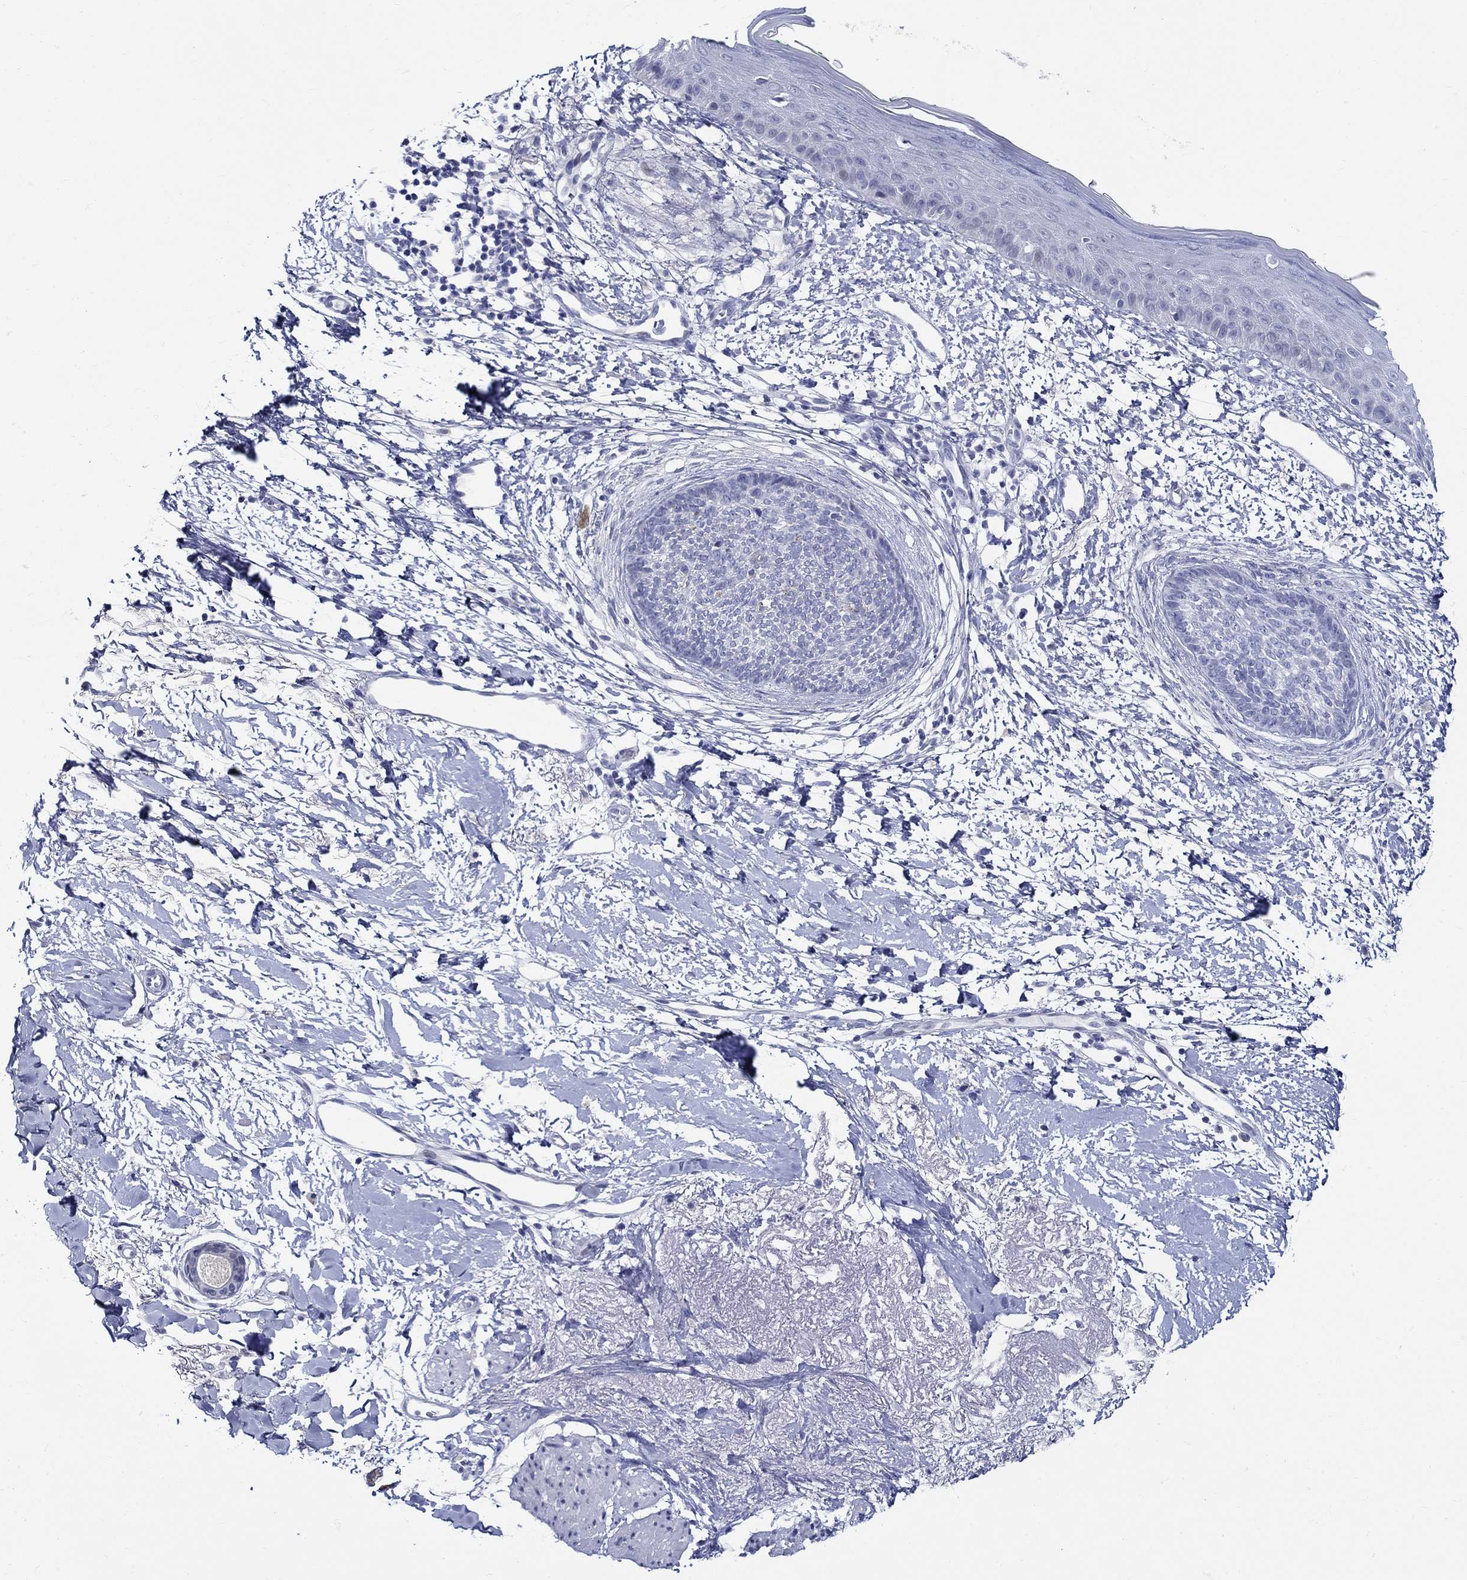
{"staining": {"intensity": "negative", "quantity": "none", "location": "none"}, "tissue": "skin cancer", "cell_type": "Tumor cells", "image_type": "cancer", "snomed": [{"axis": "morphology", "description": "Normal tissue, NOS"}, {"axis": "morphology", "description": "Basal cell carcinoma"}, {"axis": "topography", "description": "Skin"}], "caption": "IHC photomicrograph of neoplastic tissue: basal cell carcinoma (skin) stained with DAB (3,3'-diaminobenzidine) demonstrates no significant protein expression in tumor cells.", "gene": "CRYGS", "patient": {"sex": "male", "age": 84}}